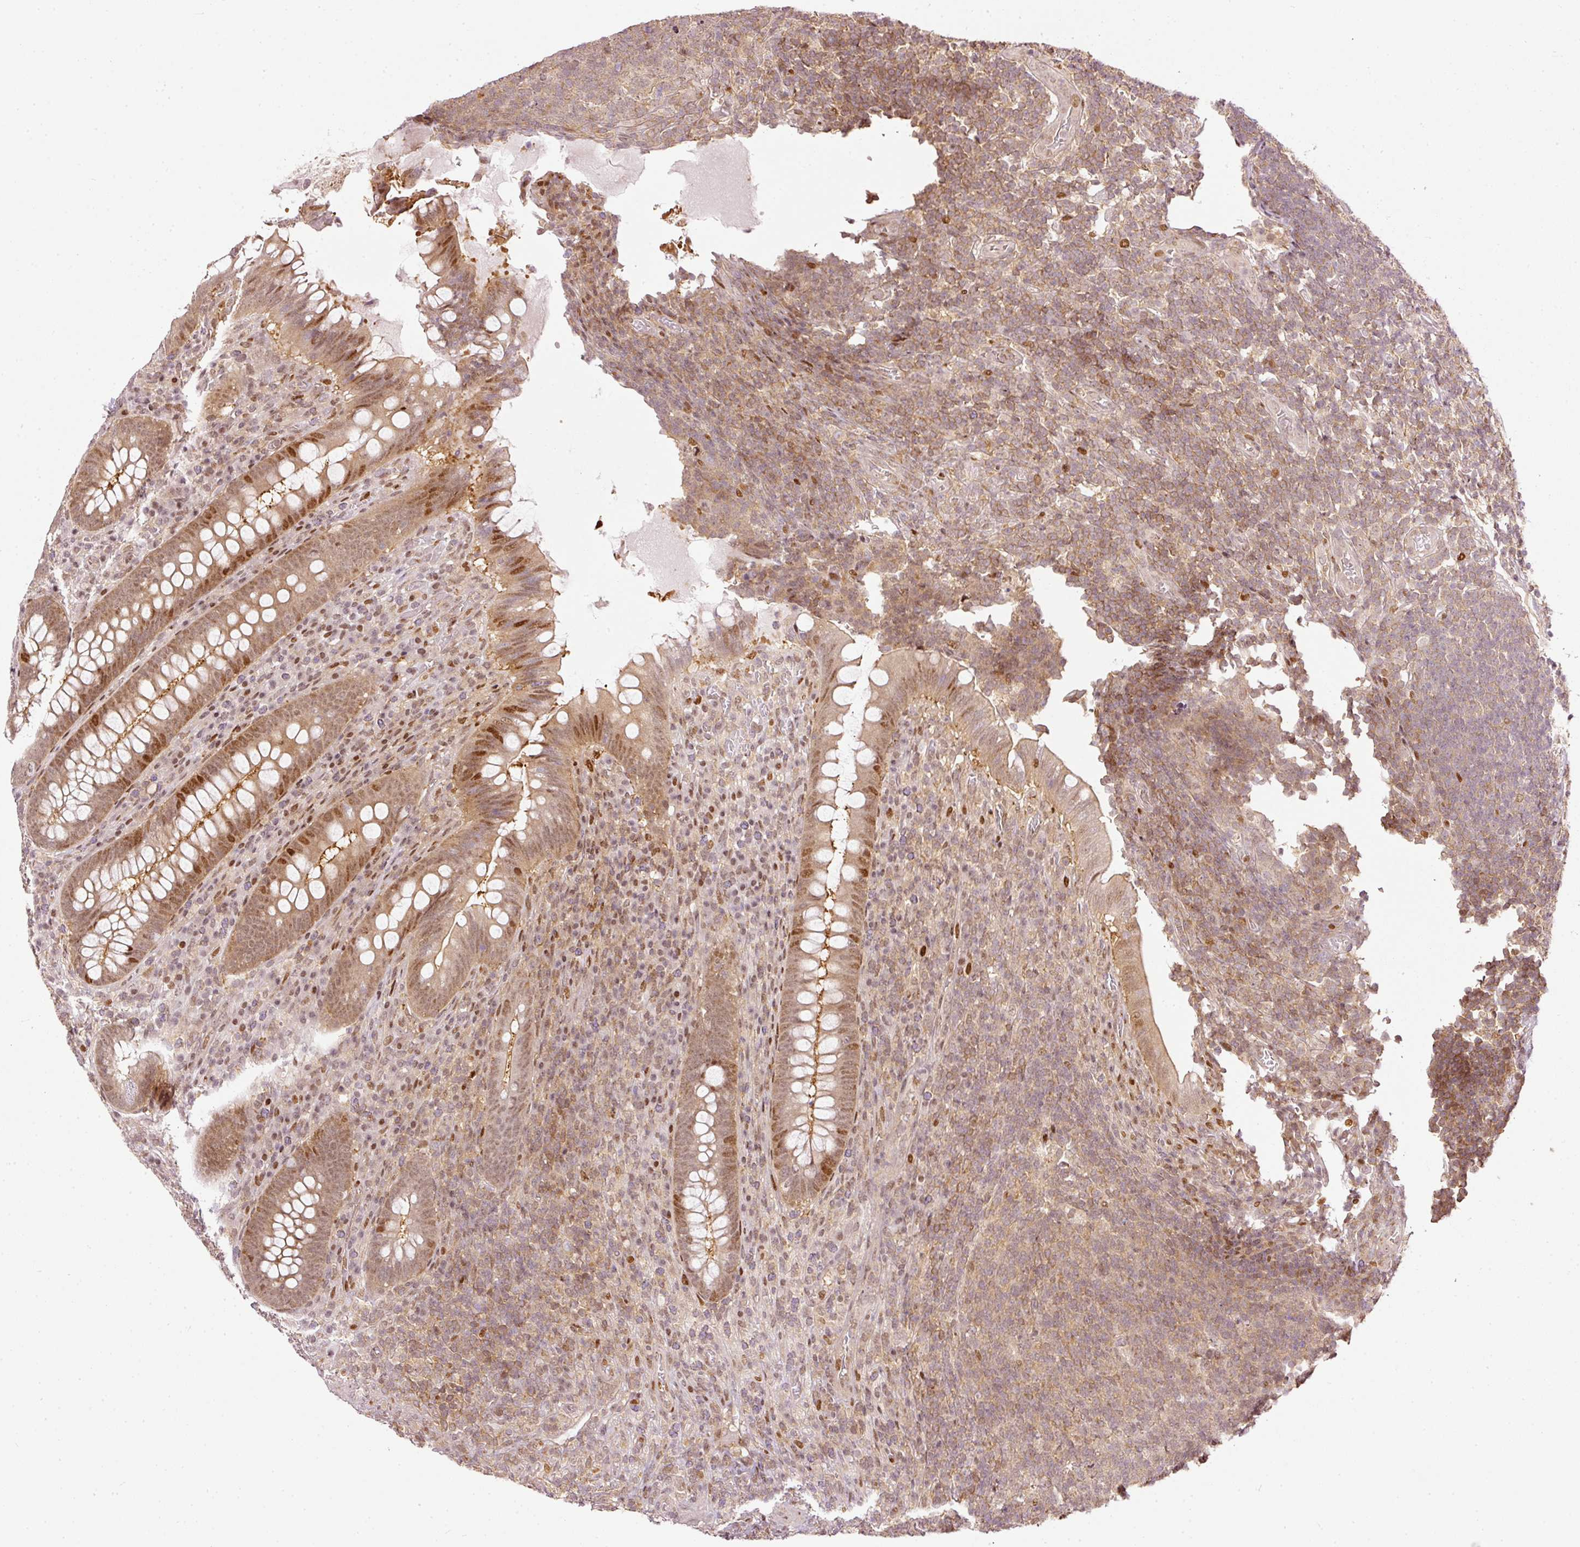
{"staining": {"intensity": "moderate", "quantity": ">75%", "location": "cytoplasmic/membranous,nuclear"}, "tissue": "appendix", "cell_type": "Glandular cells", "image_type": "normal", "snomed": [{"axis": "morphology", "description": "Normal tissue, NOS"}, {"axis": "topography", "description": "Appendix"}], "caption": "Protein staining of normal appendix reveals moderate cytoplasmic/membranous,nuclear staining in about >75% of glandular cells.", "gene": "ZNF778", "patient": {"sex": "female", "age": 43}}